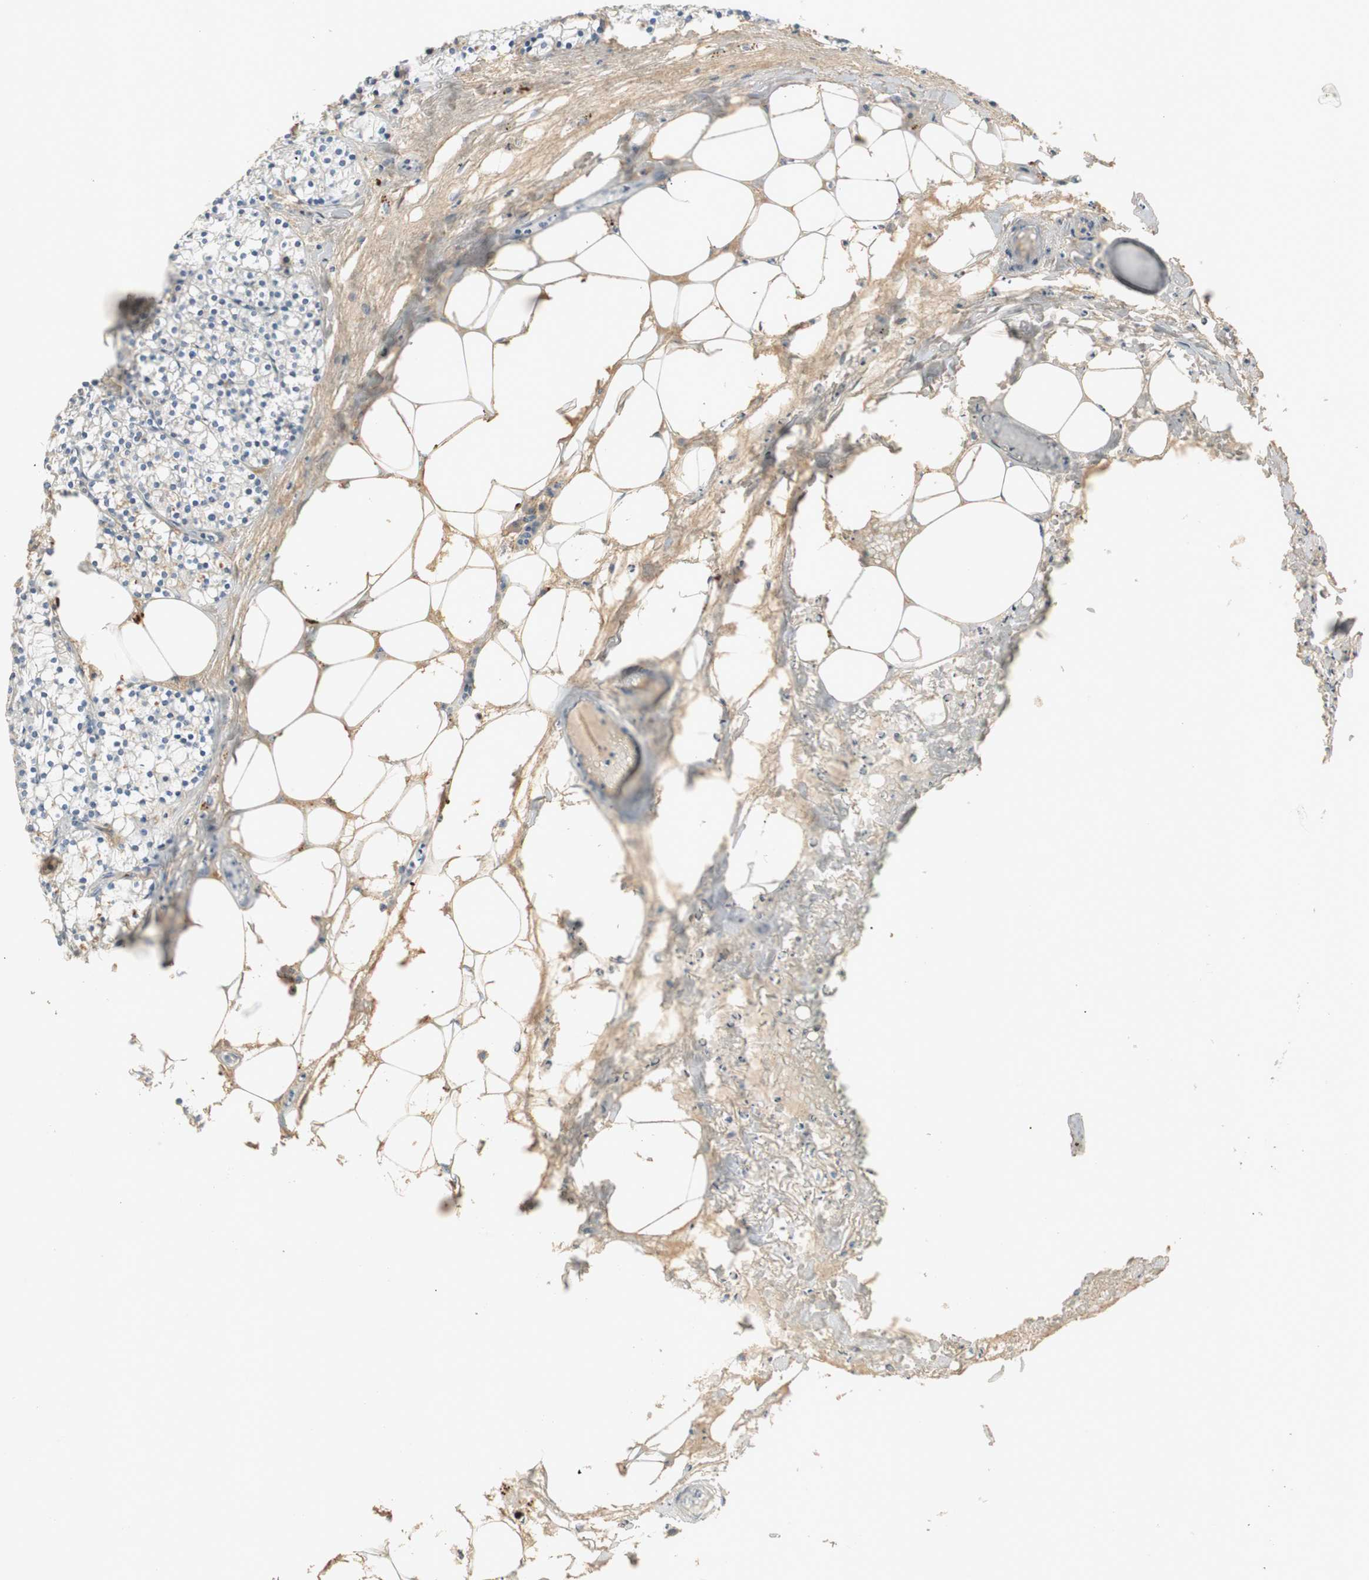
{"staining": {"intensity": "negative", "quantity": "none", "location": "none"}, "tissue": "parathyroid gland", "cell_type": "Glandular cells", "image_type": "normal", "snomed": [{"axis": "morphology", "description": "Normal tissue, NOS"}, {"axis": "topography", "description": "Parathyroid gland"}], "caption": "An image of human parathyroid gland is negative for staining in glandular cells. (DAB immunohistochemistry with hematoxylin counter stain).", "gene": "RUNX2", "patient": {"sex": "female", "age": 63}}